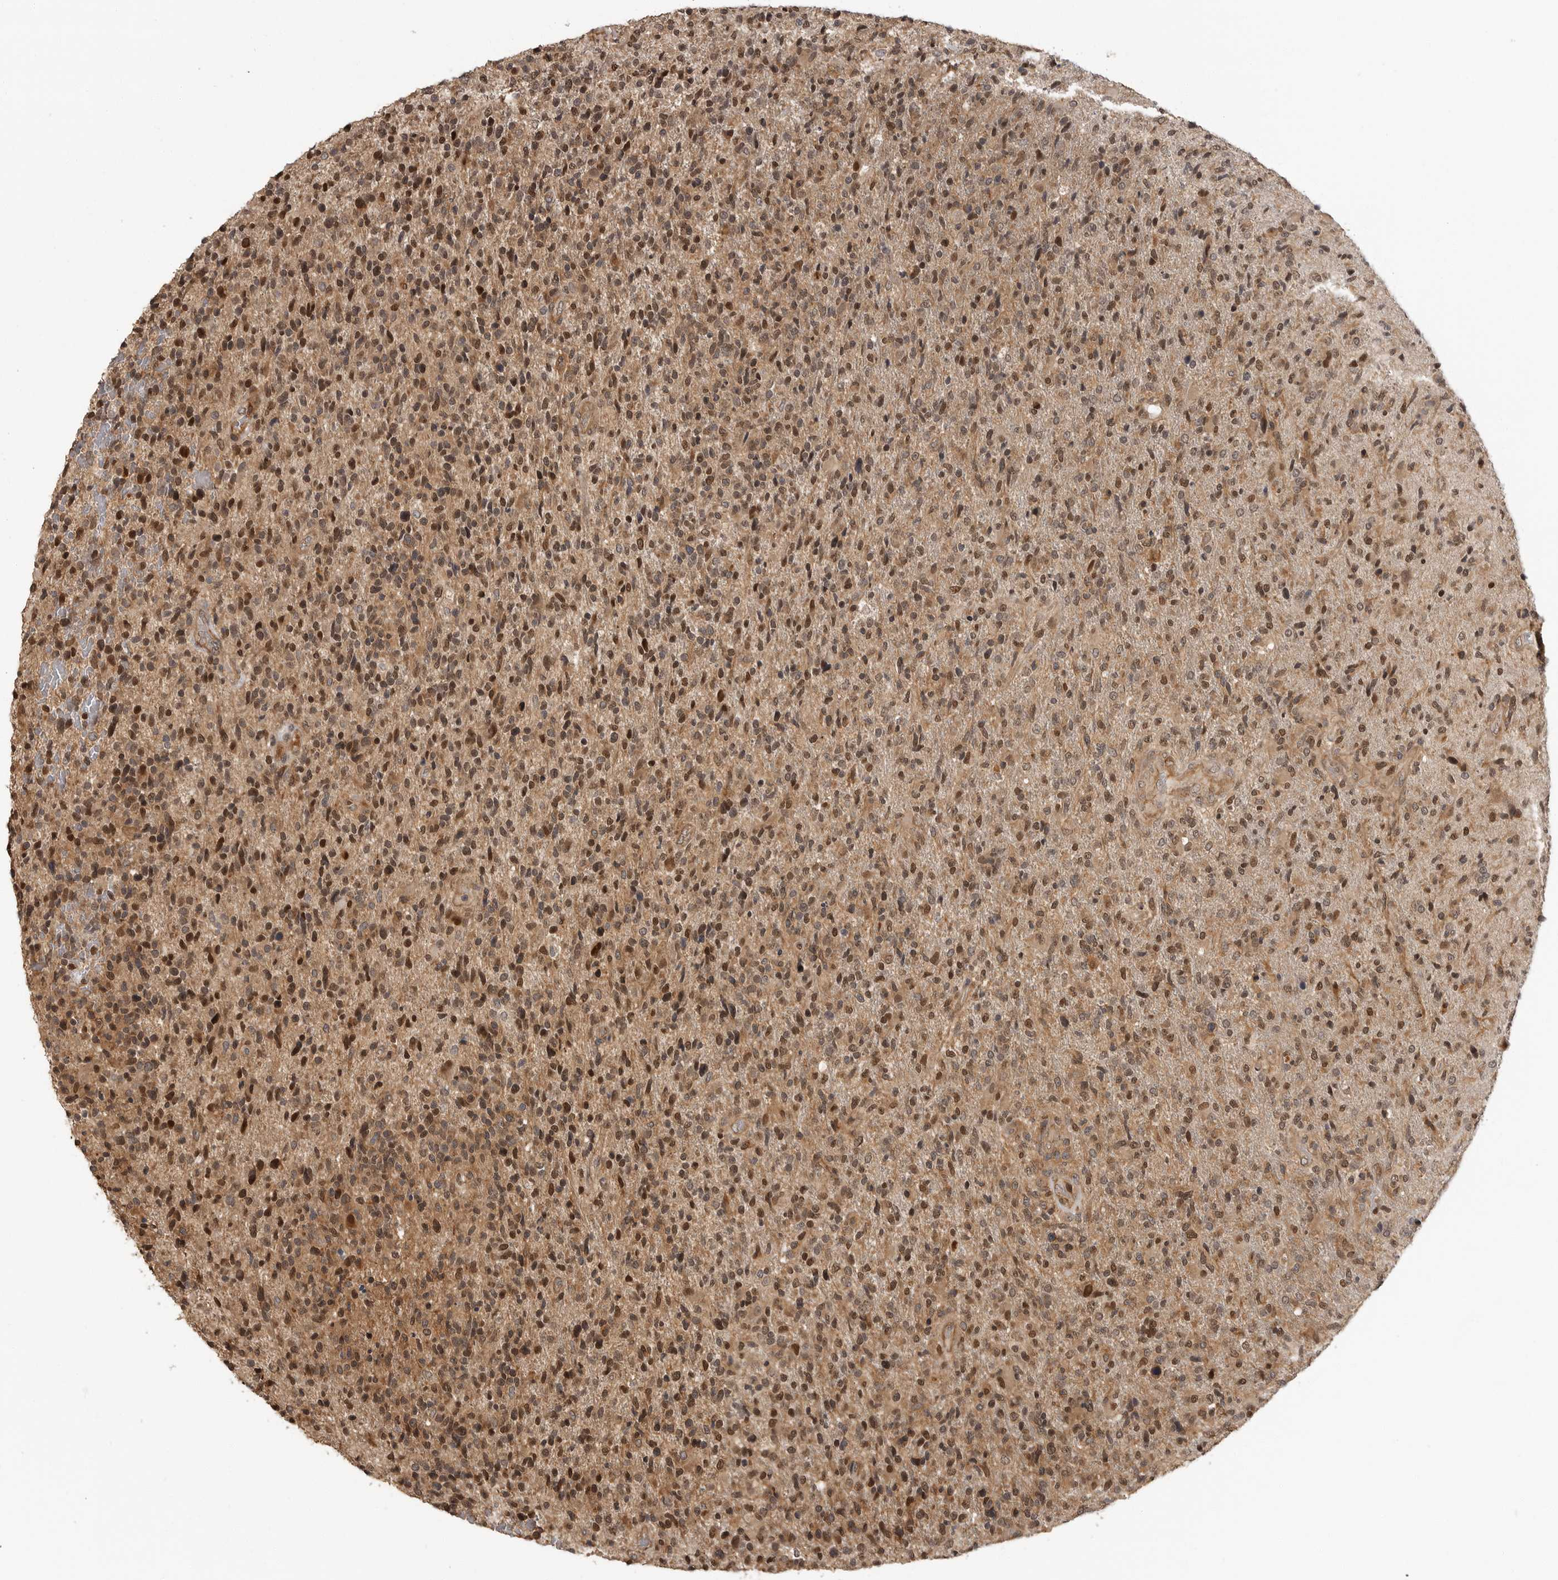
{"staining": {"intensity": "moderate", "quantity": "25%-75%", "location": "cytoplasmic/membranous,nuclear"}, "tissue": "glioma", "cell_type": "Tumor cells", "image_type": "cancer", "snomed": [{"axis": "morphology", "description": "Glioma, malignant, High grade"}, {"axis": "topography", "description": "Brain"}], "caption": "Approximately 25%-75% of tumor cells in human glioma exhibit moderate cytoplasmic/membranous and nuclear protein expression as visualized by brown immunohistochemical staining.", "gene": "ERN1", "patient": {"sex": "male", "age": 72}}